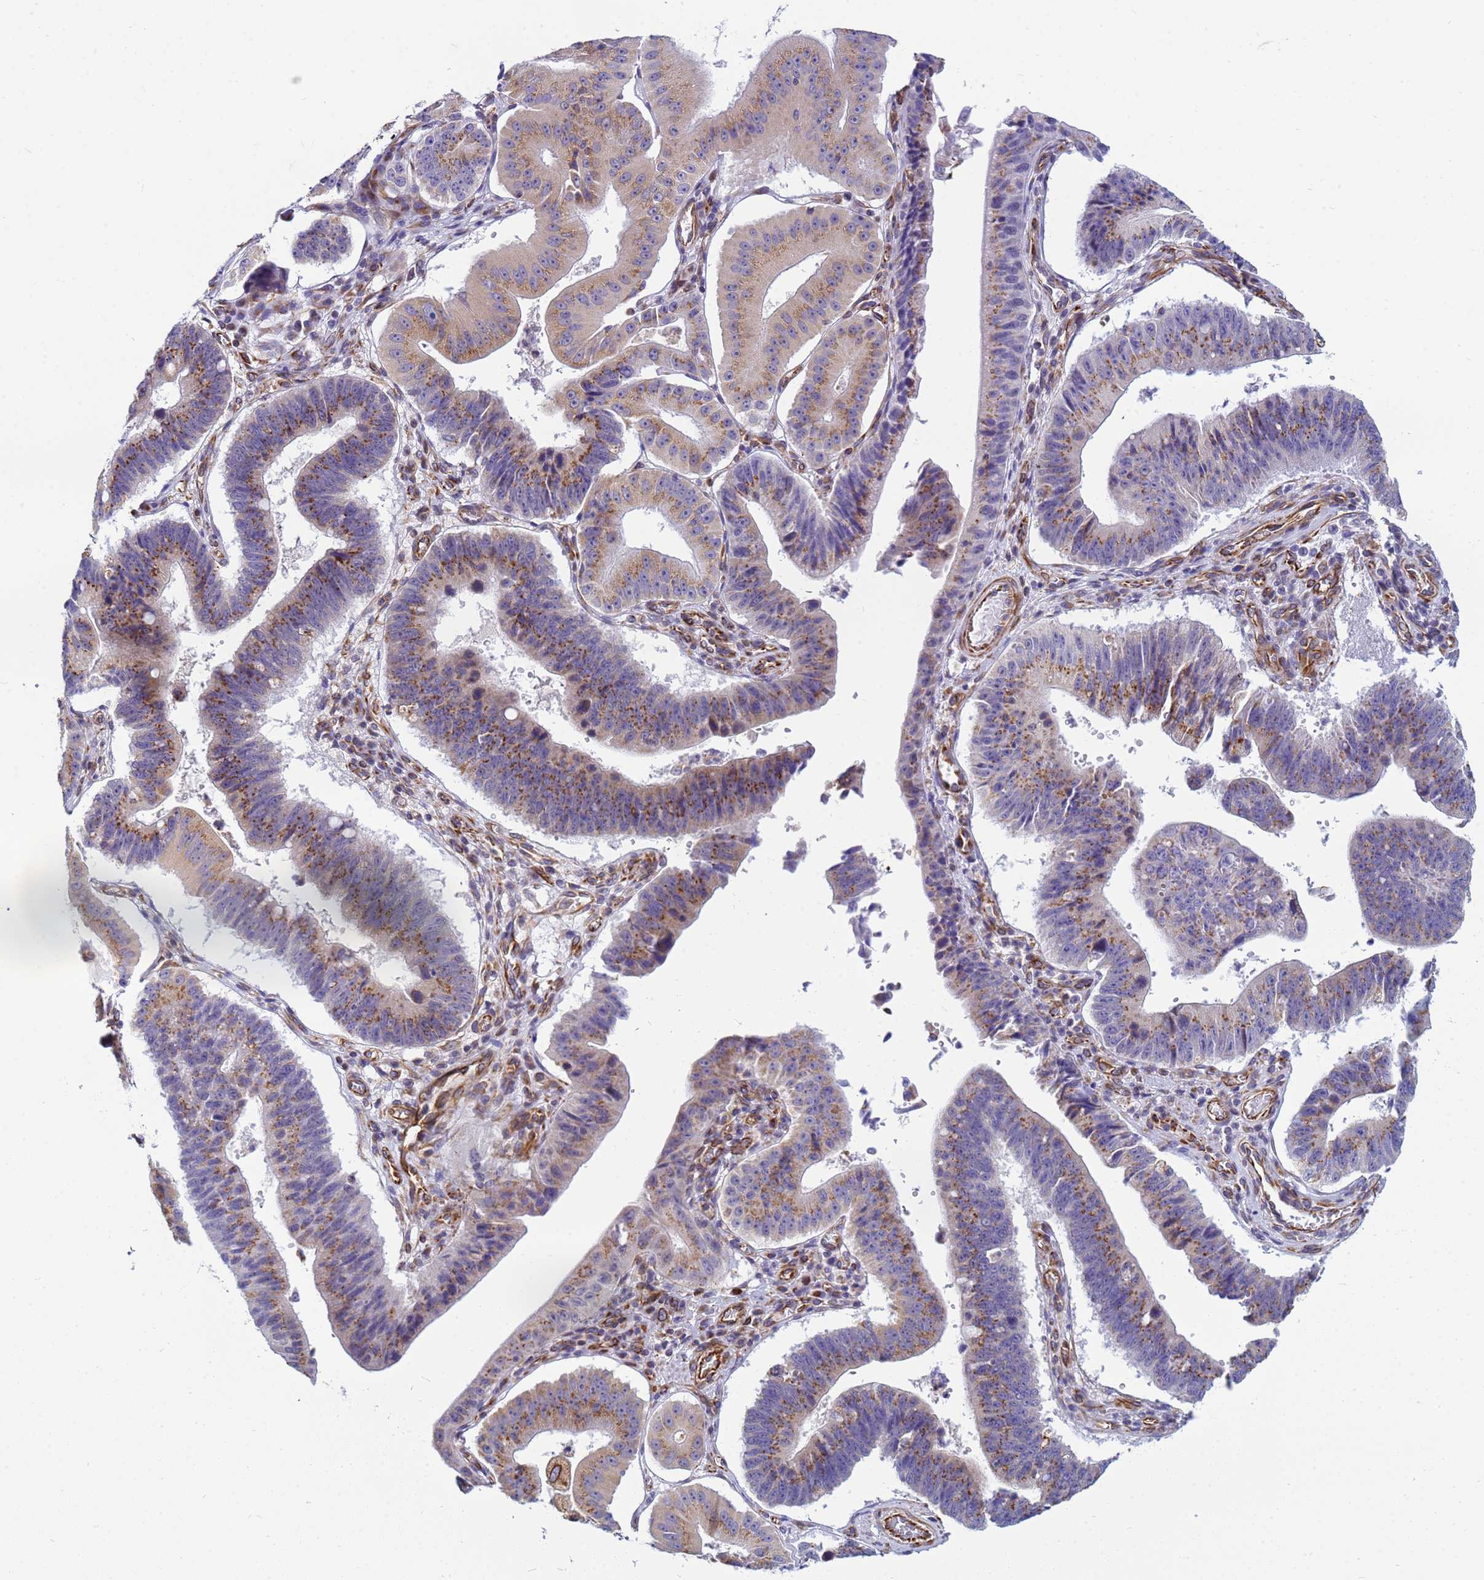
{"staining": {"intensity": "moderate", "quantity": ">75%", "location": "cytoplasmic/membranous"}, "tissue": "stomach cancer", "cell_type": "Tumor cells", "image_type": "cancer", "snomed": [{"axis": "morphology", "description": "Adenocarcinoma, NOS"}, {"axis": "topography", "description": "Stomach"}], "caption": "IHC micrograph of stomach adenocarcinoma stained for a protein (brown), which reveals medium levels of moderate cytoplasmic/membranous expression in about >75% of tumor cells.", "gene": "UBXN2B", "patient": {"sex": "male", "age": 59}}